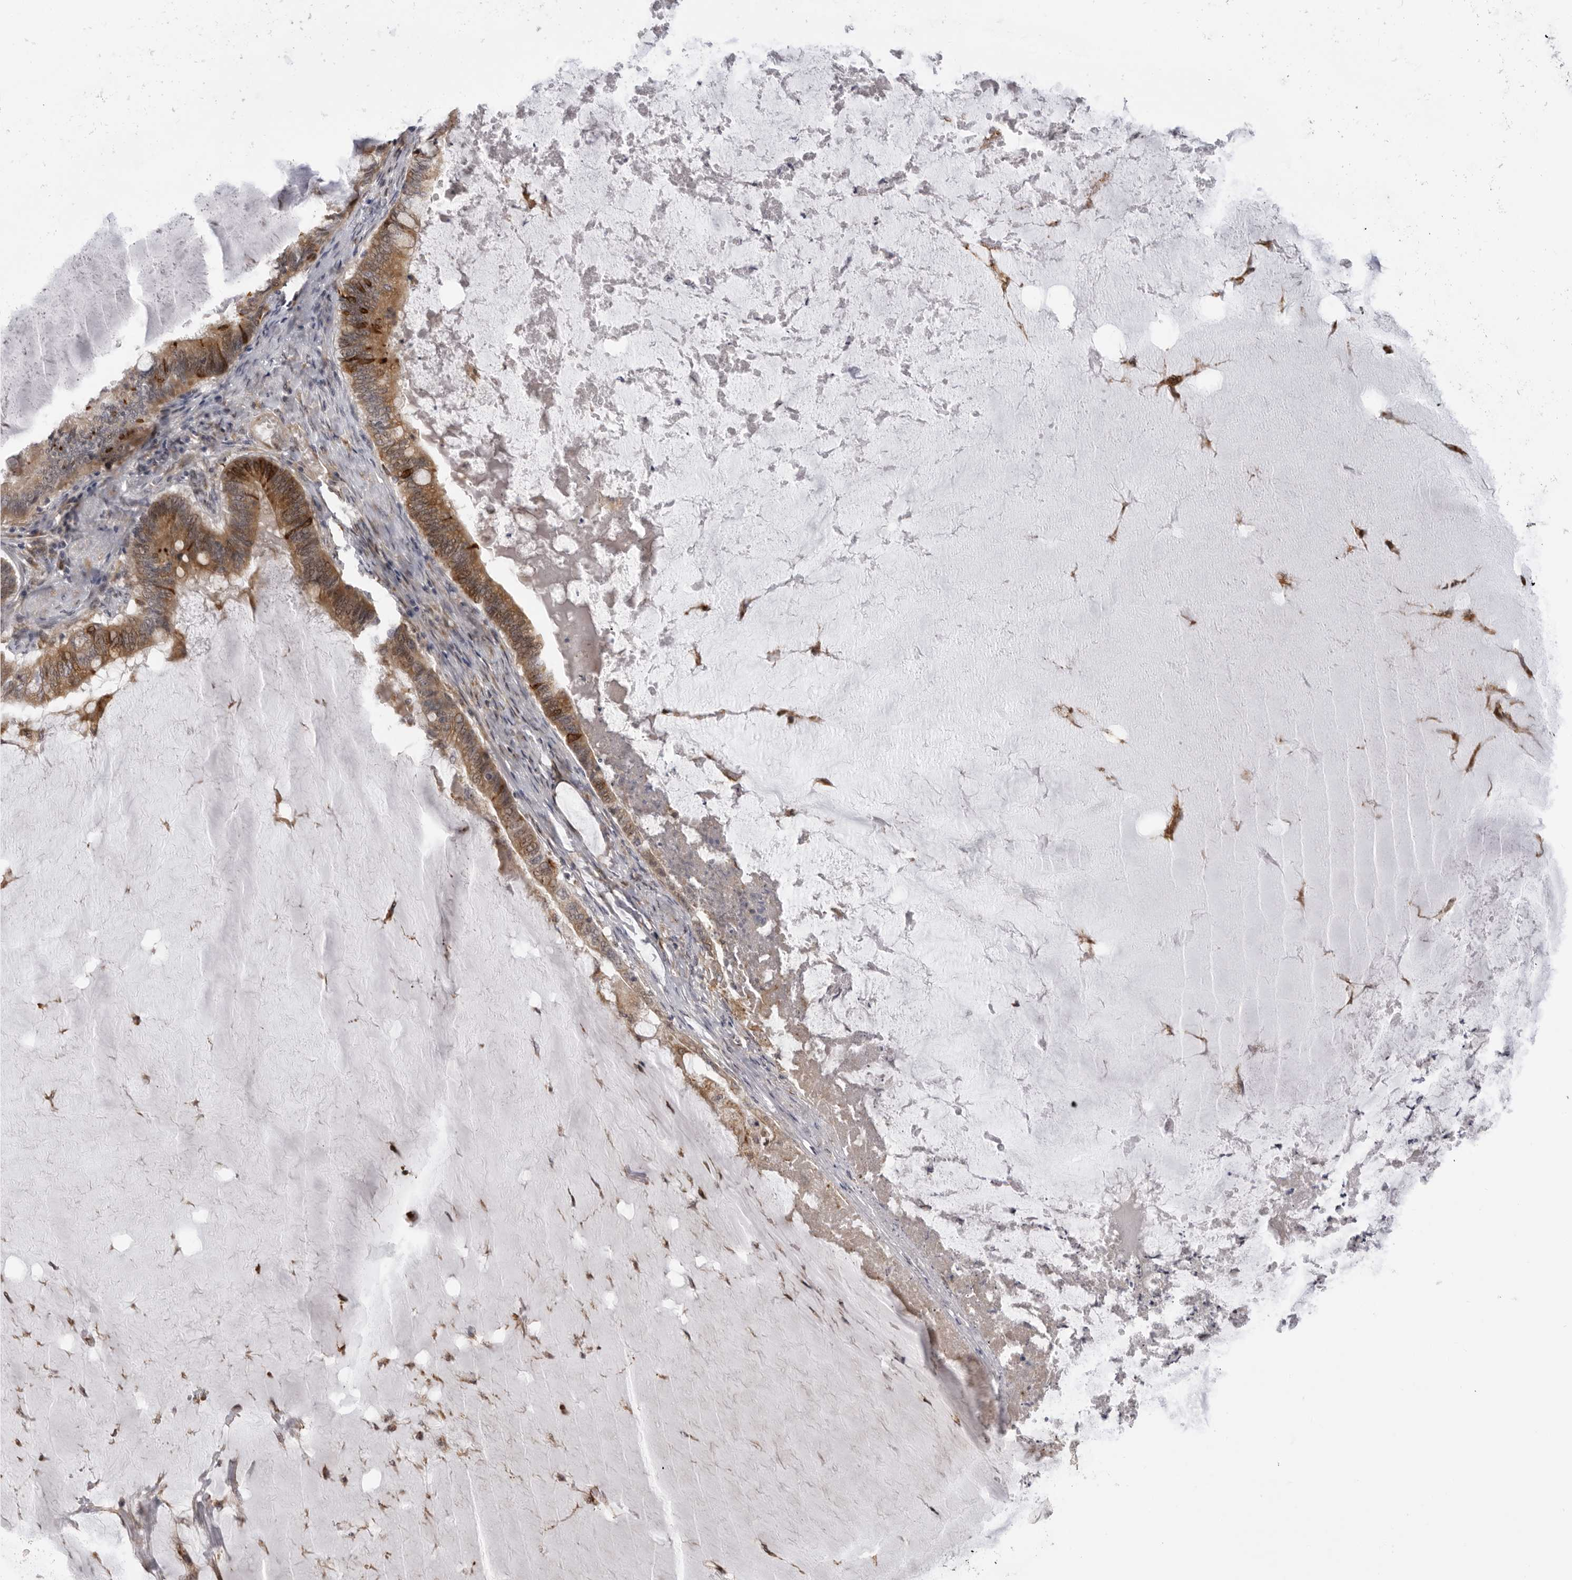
{"staining": {"intensity": "strong", "quantity": "25%-75%", "location": "cytoplasmic/membranous"}, "tissue": "ovarian cancer", "cell_type": "Tumor cells", "image_type": "cancer", "snomed": [{"axis": "morphology", "description": "Cystadenocarcinoma, mucinous, NOS"}, {"axis": "topography", "description": "Ovary"}], "caption": "Approximately 25%-75% of tumor cells in human ovarian cancer demonstrate strong cytoplasmic/membranous protein expression as visualized by brown immunohistochemical staining.", "gene": "DNAH14", "patient": {"sex": "female", "age": 61}}